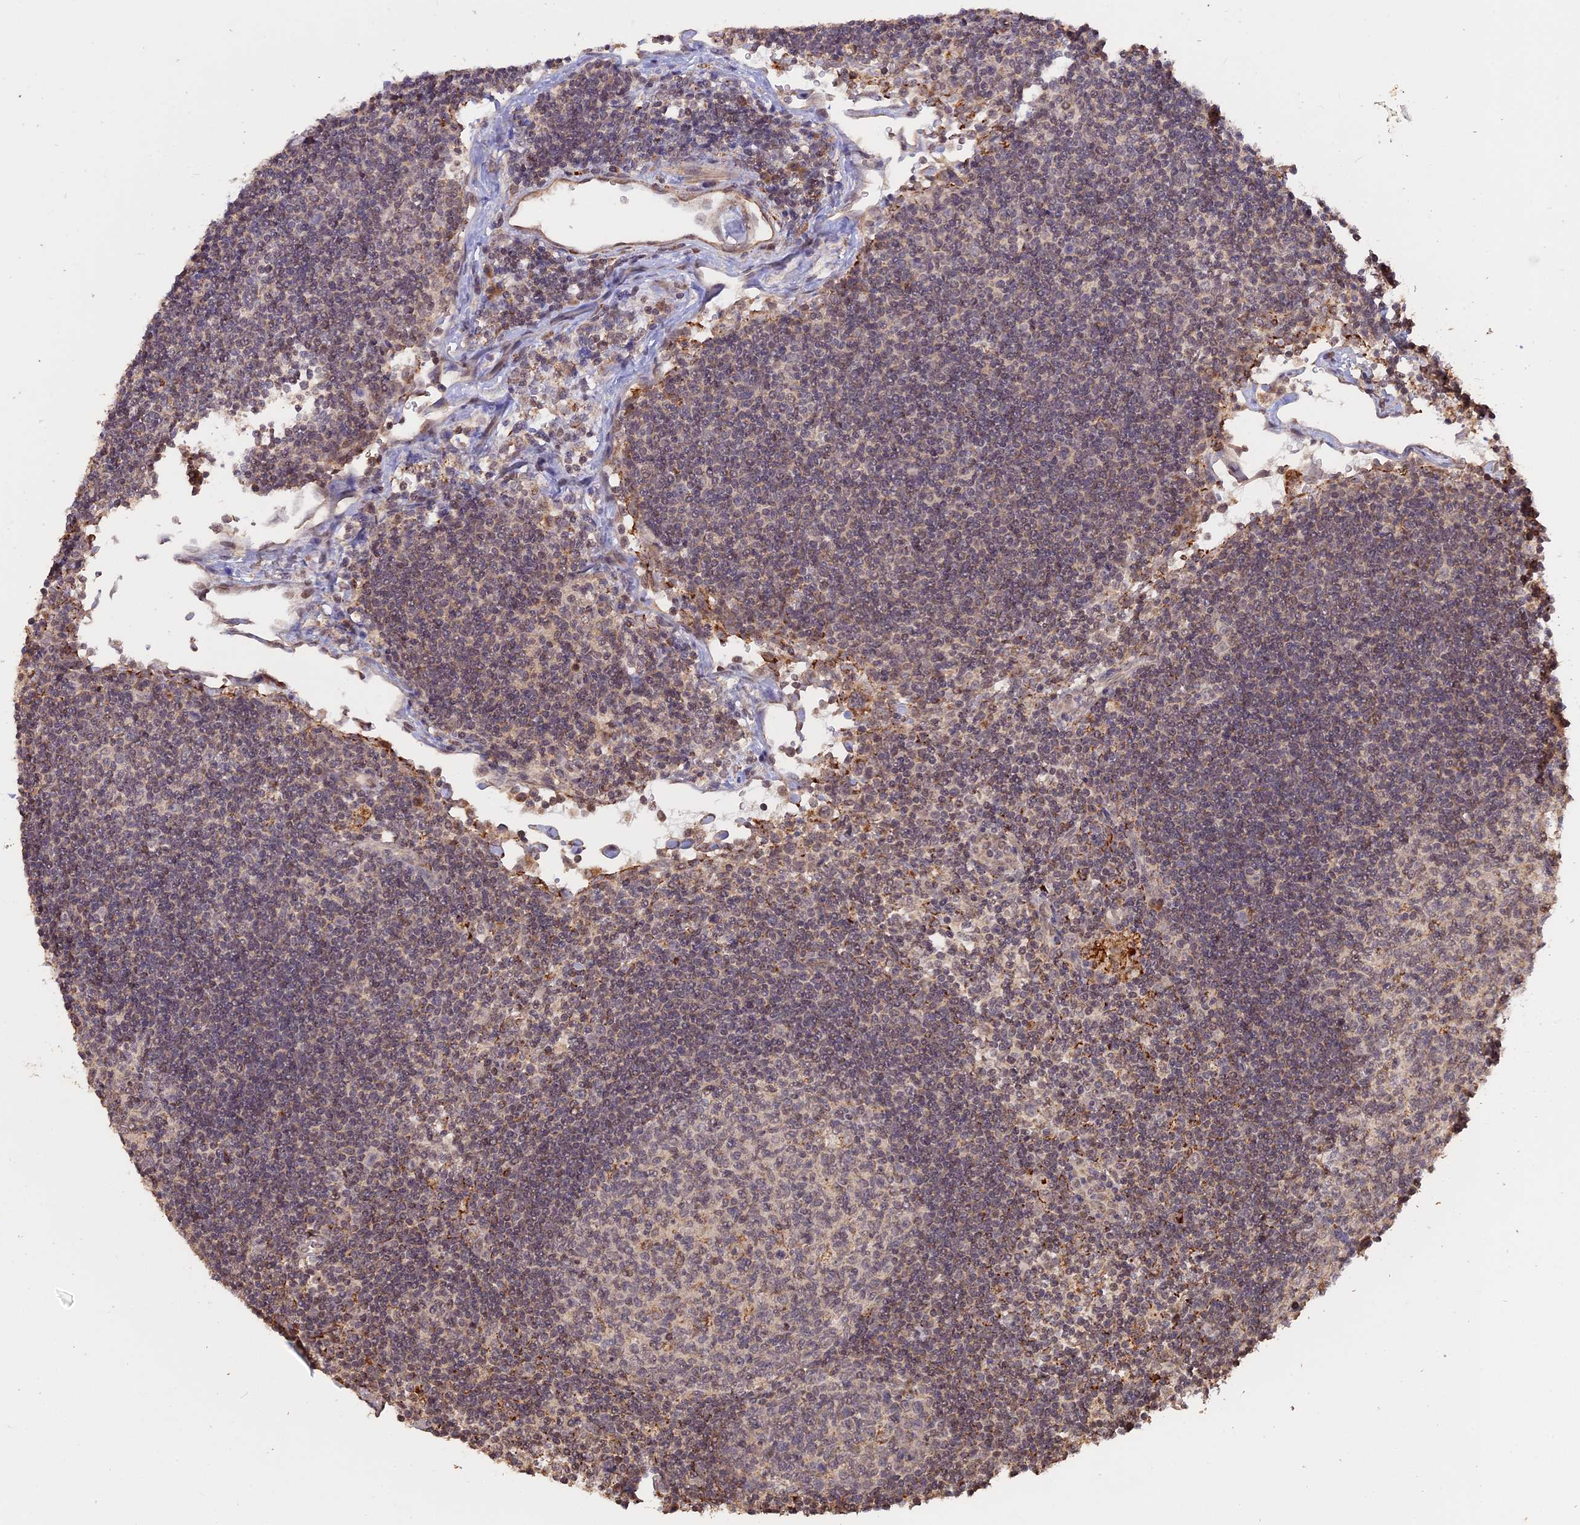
{"staining": {"intensity": "weak", "quantity": "<25%", "location": "nuclear"}, "tissue": "lymph node", "cell_type": "Germinal center cells", "image_type": "normal", "snomed": [{"axis": "morphology", "description": "Normal tissue, NOS"}, {"axis": "topography", "description": "Lymph node"}], "caption": "Immunohistochemical staining of unremarkable lymph node reveals no significant positivity in germinal center cells.", "gene": "FAM210B", "patient": {"sex": "female", "age": 73}}